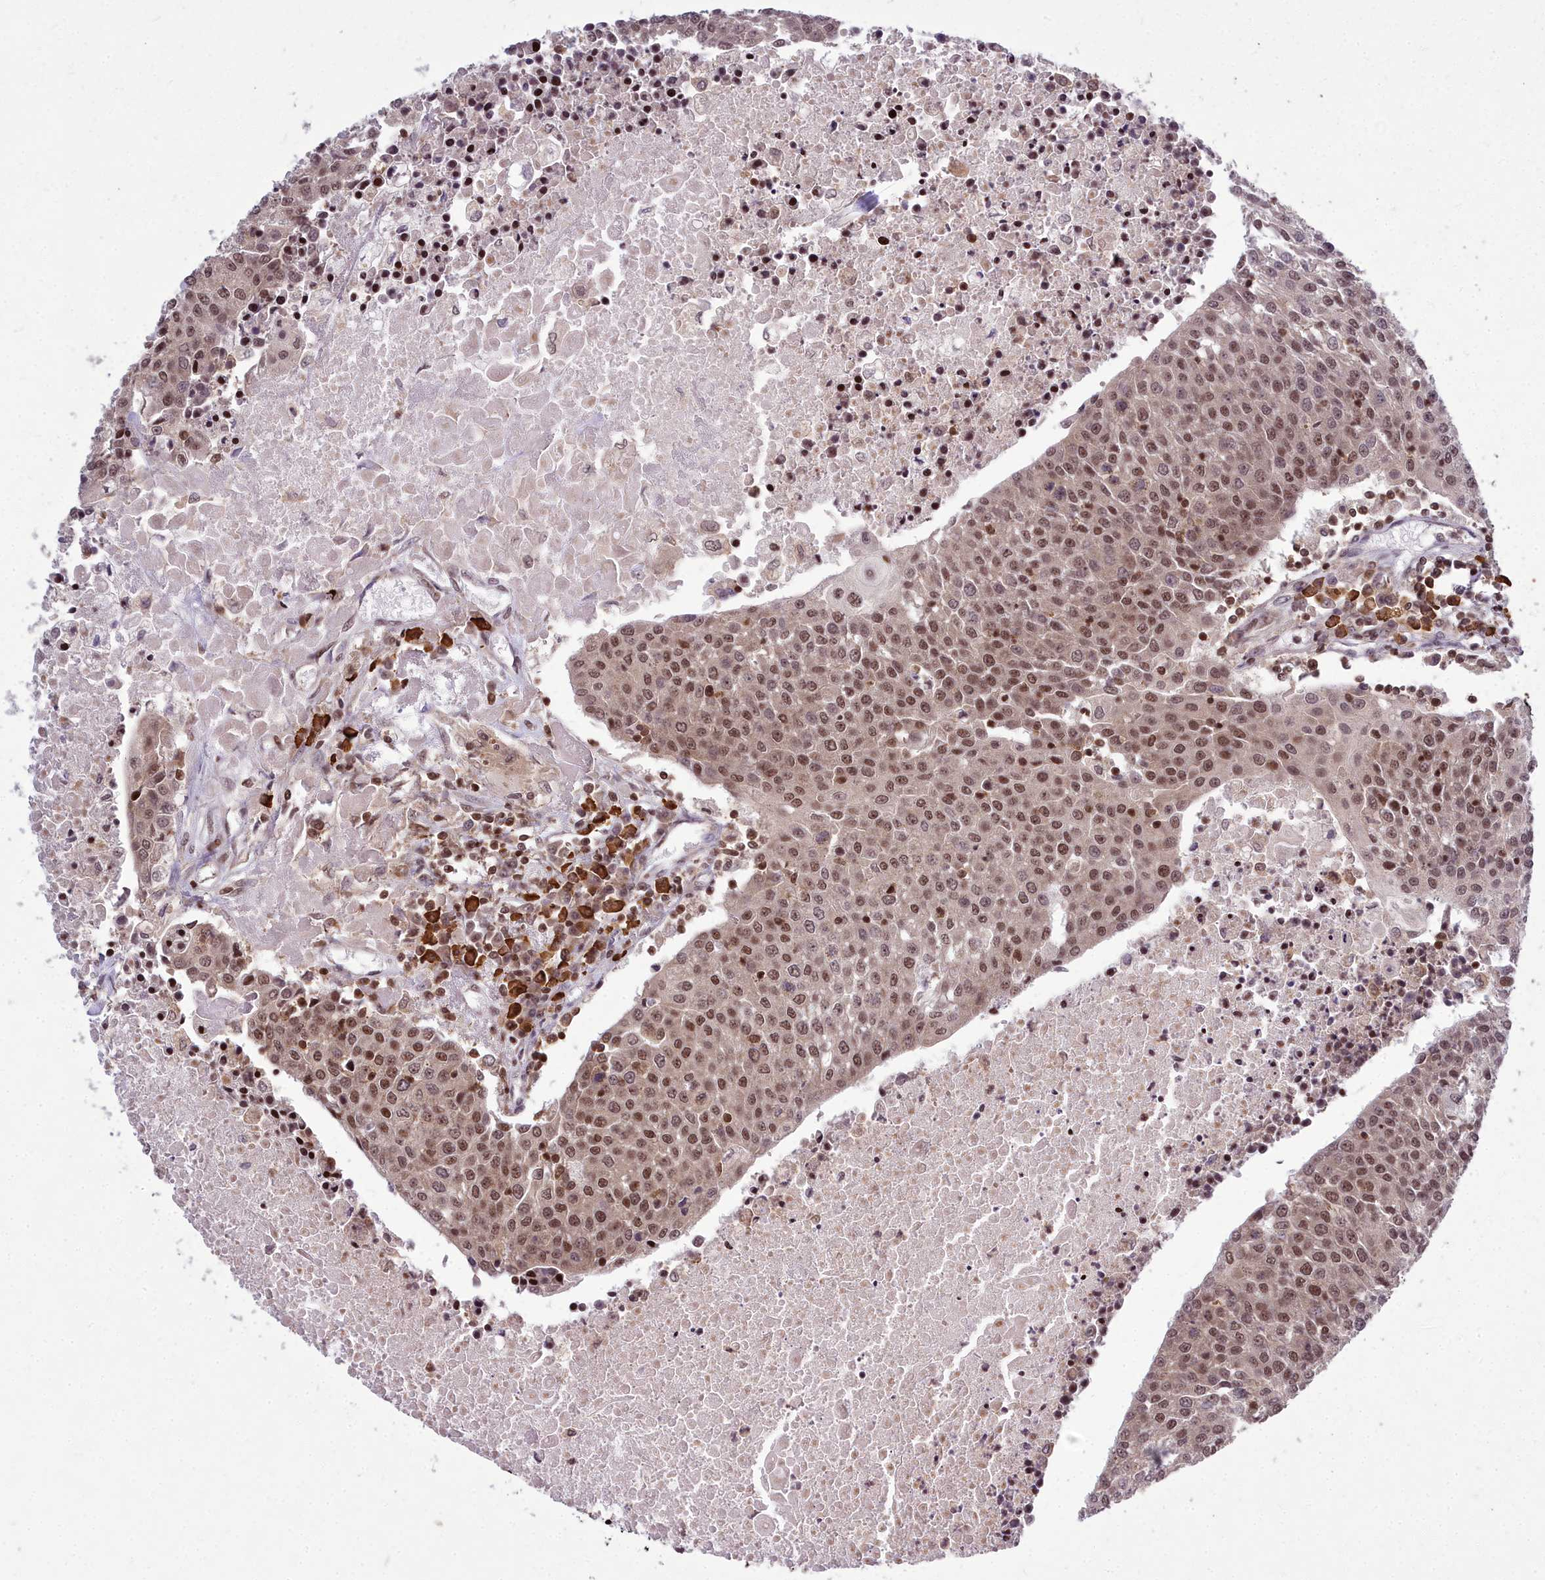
{"staining": {"intensity": "moderate", "quantity": ">75%", "location": "nuclear"}, "tissue": "urothelial cancer", "cell_type": "Tumor cells", "image_type": "cancer", "snomed": [{"axis": "morphology", "description": "Urothelial carcinoma, High grade"}, {"axis": "topography", "description": "Urinary bladder"}], "caption": "The histopathology image displays a brown stain indicating the presence of a protein in the nuclear of tumor cells in urothelial cancer. Nuclei are stained in blue.", "gene": "GMEB1", "patient": {"sex": "female", "age": 85}}